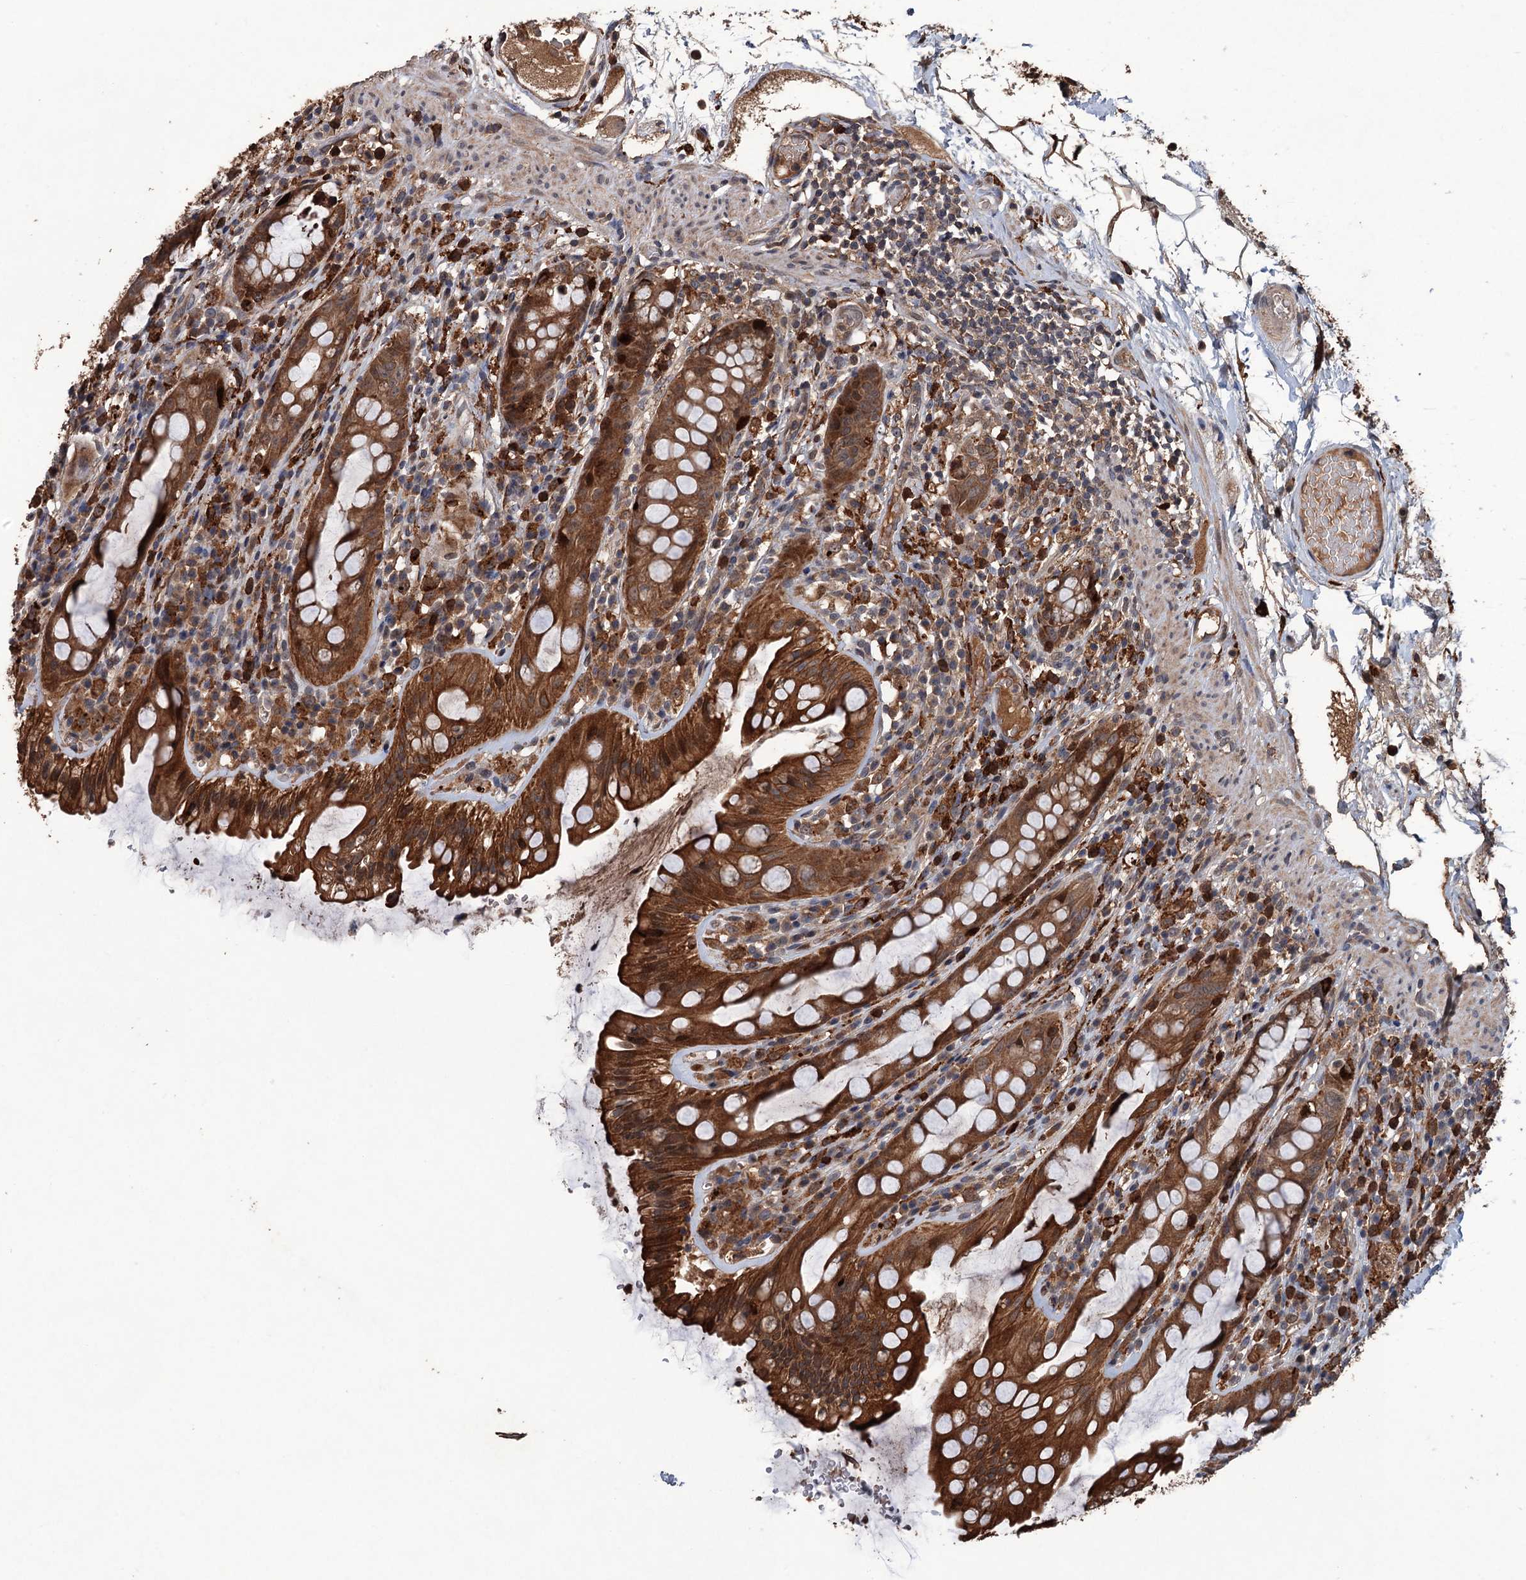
{"staining": {"intensity": "strong", "quantity": ">75%", "location": "cytoplasmic/membranous,nuclear"}, "tissue": "rectum", "cell_type": "Glandular cells", "image_type": "normal", "snomed": [{"axis": "morphology", "description": "Normal tissue, NOS"}, {"axis": "topography", "description": "Rectum"}], "caption": "Strong cytoplasmic/membranous,nuclear protein expression is appreciated in approximately >75% of glandular cells in rectum. (DAB IHC with brightfield microscopy, high magnification).", "gene": "ZNF438", "patient": {"sex": "female", "age": 57}}